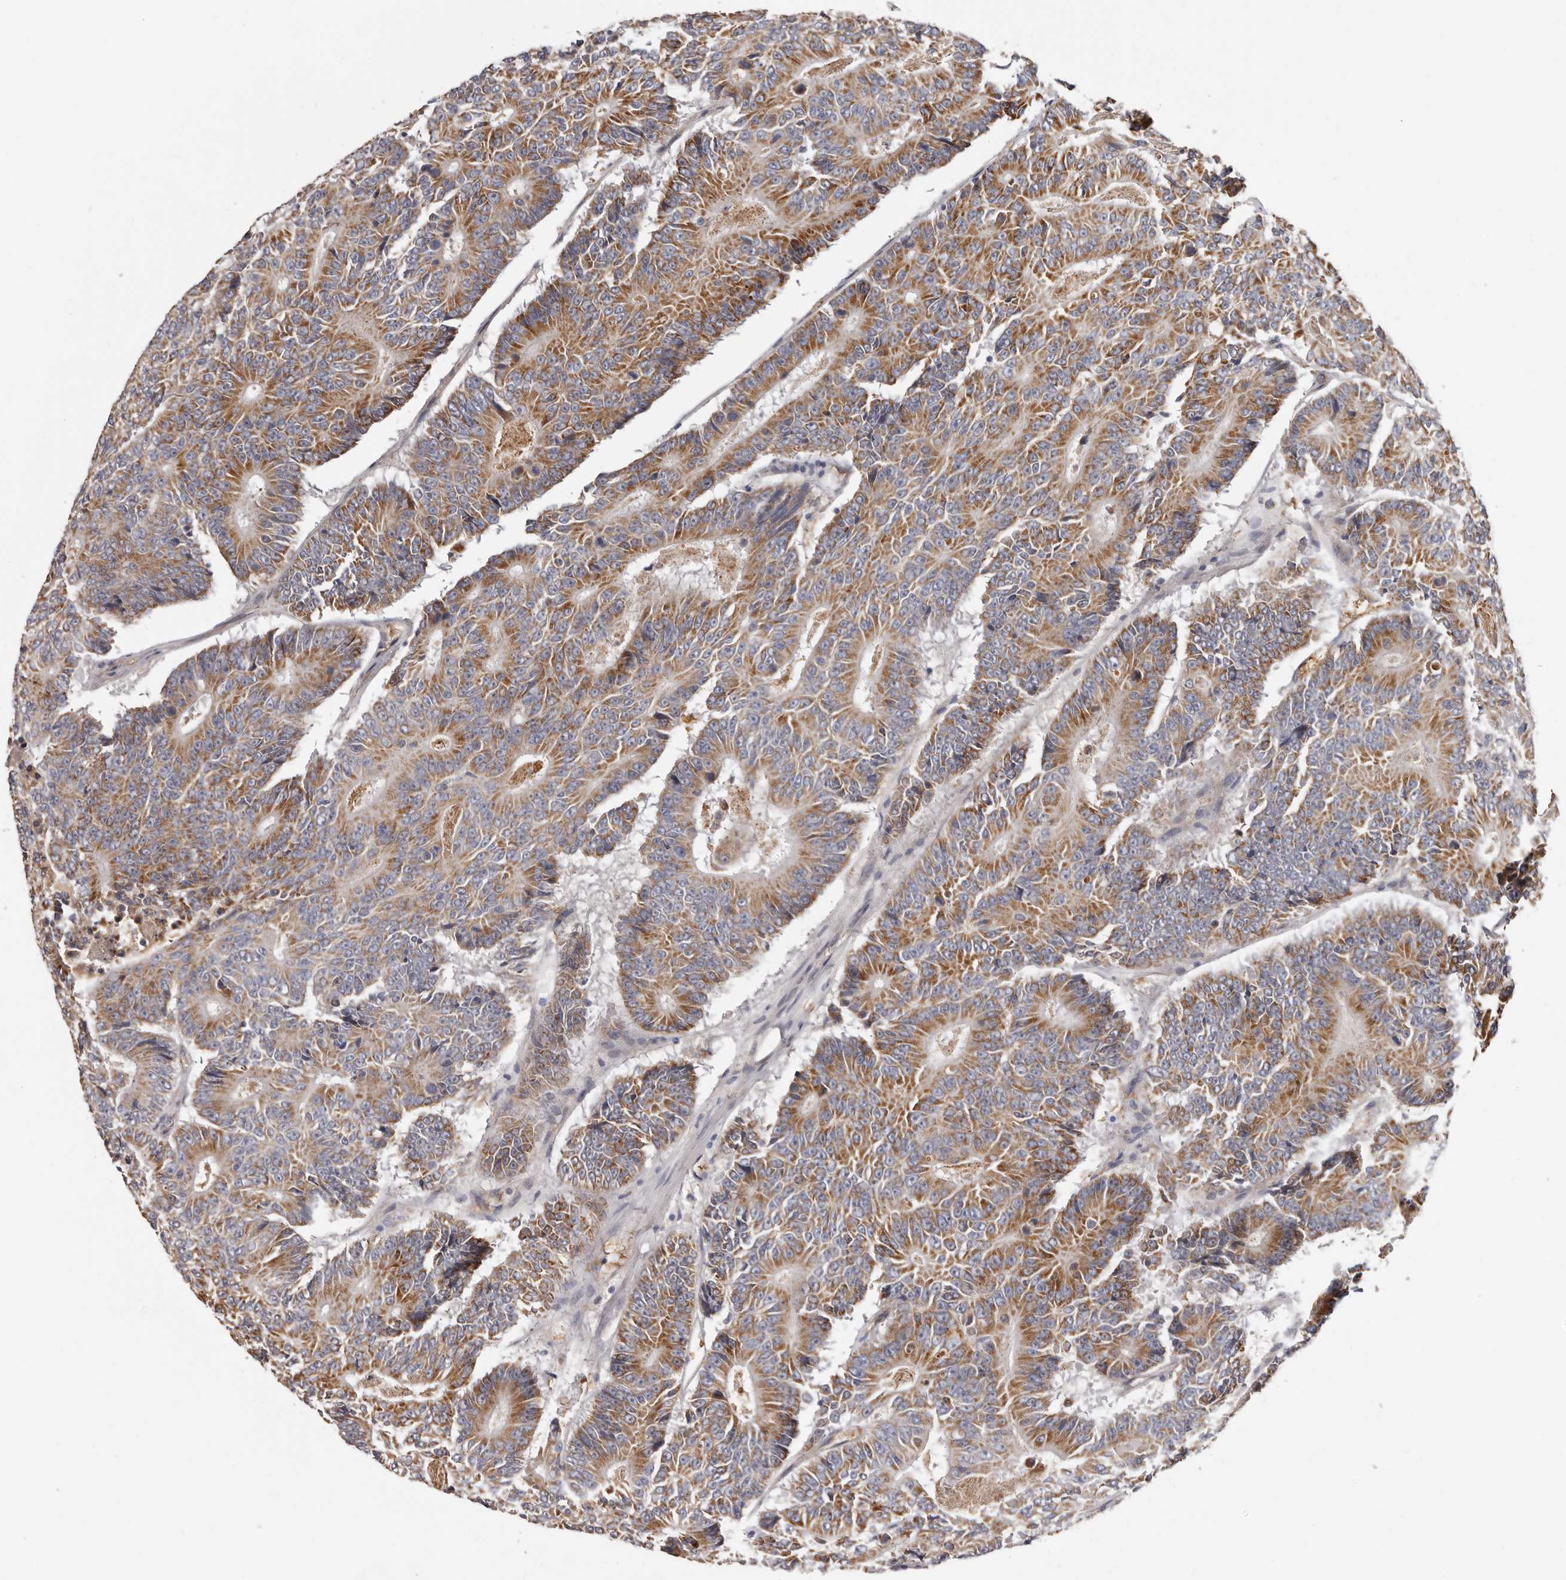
{"staining": {"intensity": "moderate", "quantity": ">75%", "location": "cytoplasmic/membranous"}, "tissue": "colorectal cancer", "cell_type": "Tumor cells", "image_type": "cancer", "snomed": [{"axis": "morphology", "description": "Adenocarcinoma, NOS"}, {"axis": "topography", "description": "Colon"}], "caption": "Moderate cytoplasmic/membranous expression for a protein is appreciated in approximately >75% of tumor cells of colorectal adenocarcinoma using immunohistochemistry (IHC).", "gene": "SPTA1", "patient": {"sex": "male", "age": 83}}